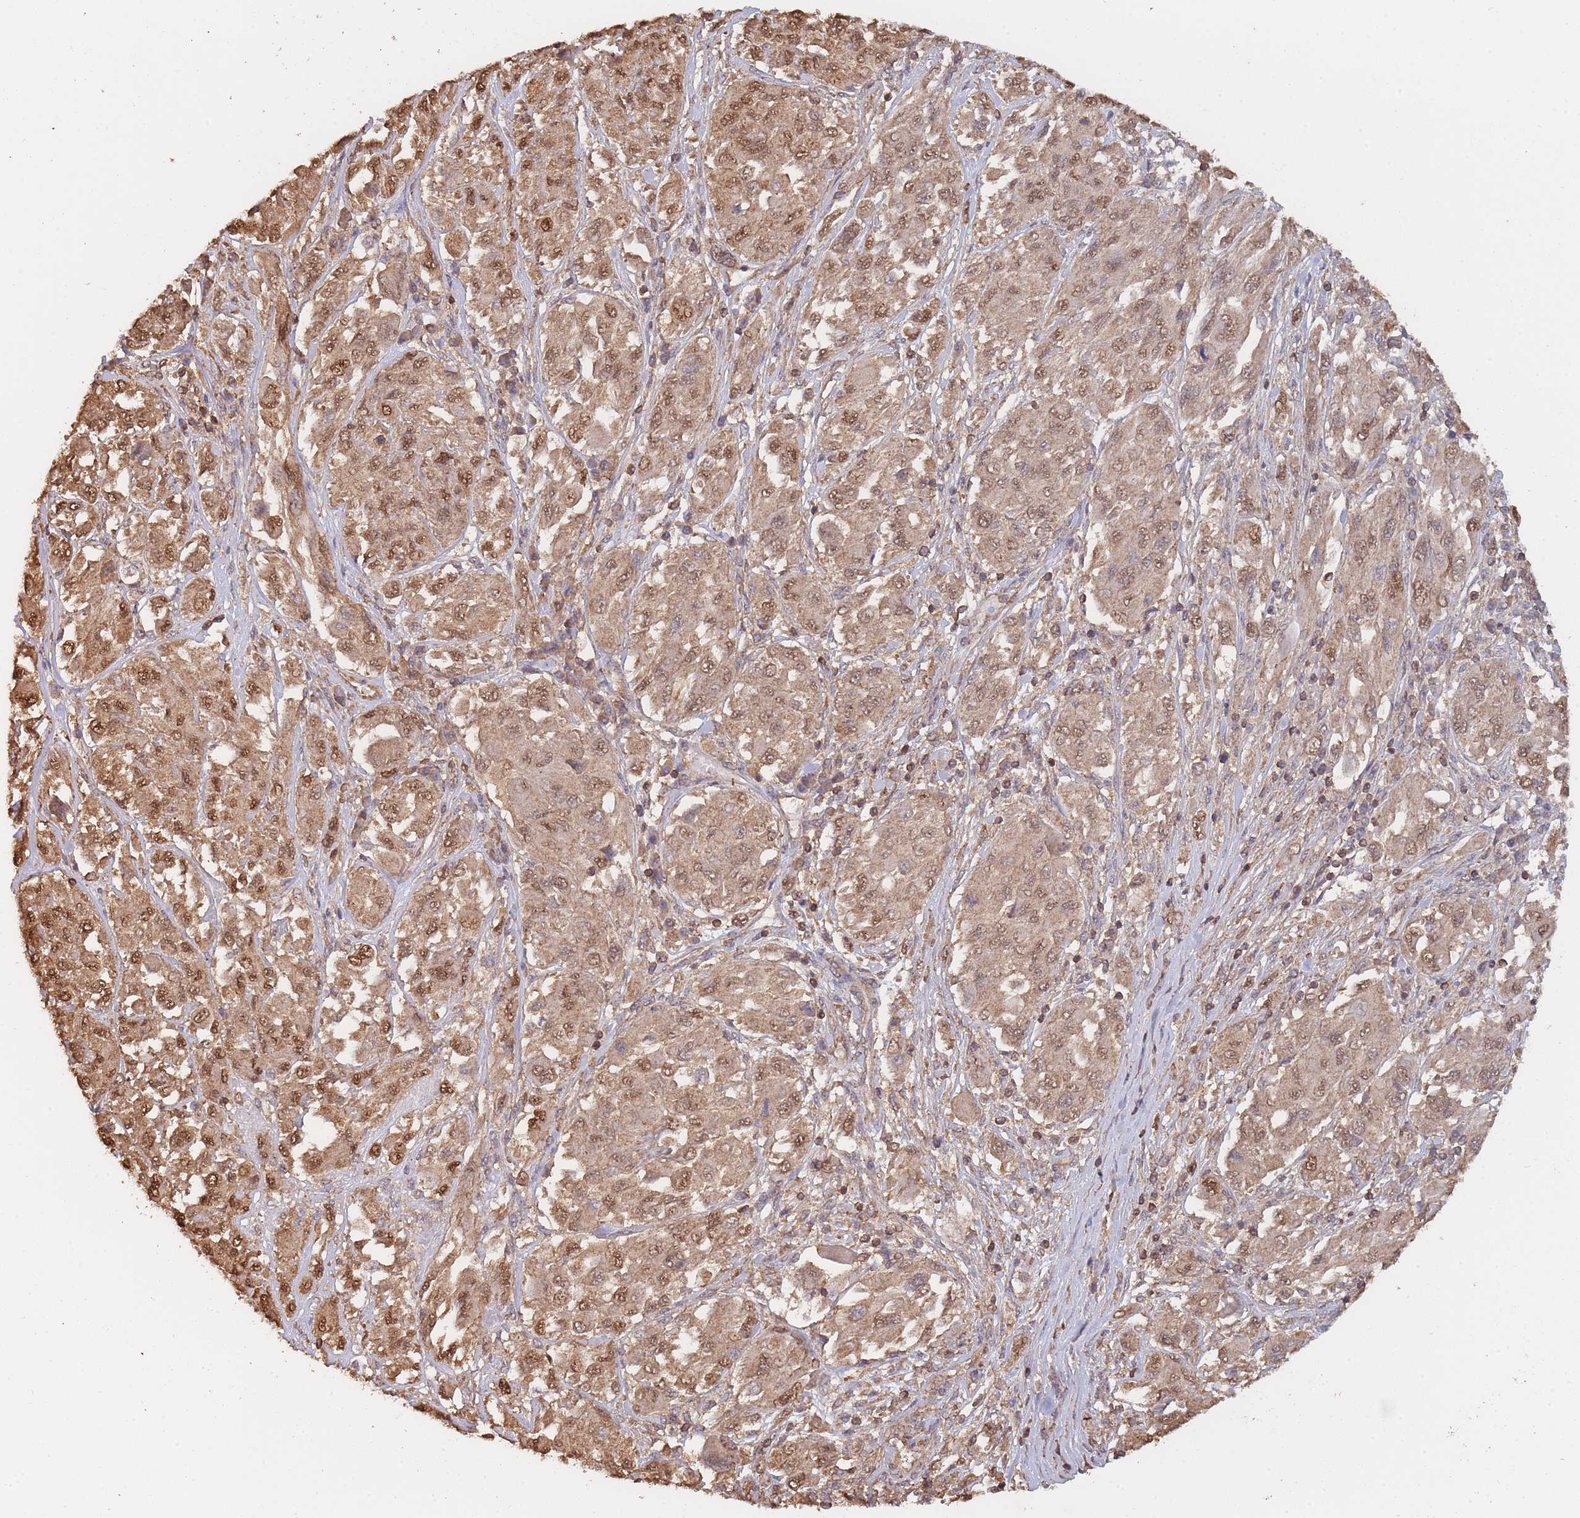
{"staining": {"intensity": "moderate", "quantity": ">75%", "location": "cytoplasmic/membranous,nuclear"}, "tissue": "melanoma", "cell_type": "Tumor cells", "image_type": "cancer", "snomed": [{"axis": "morphology", "description": "Malignant melanoma, NOS"}, {"axis": "topography", "description": "Skin"}], "caption": "Tumor cells exhibit medium levels of moderate cytoplasmic/membranous and nuclear expression in about >75% of cells in human melanoma.", "gene": "METRN", "patient": {"sex": "female", "age": 91}}